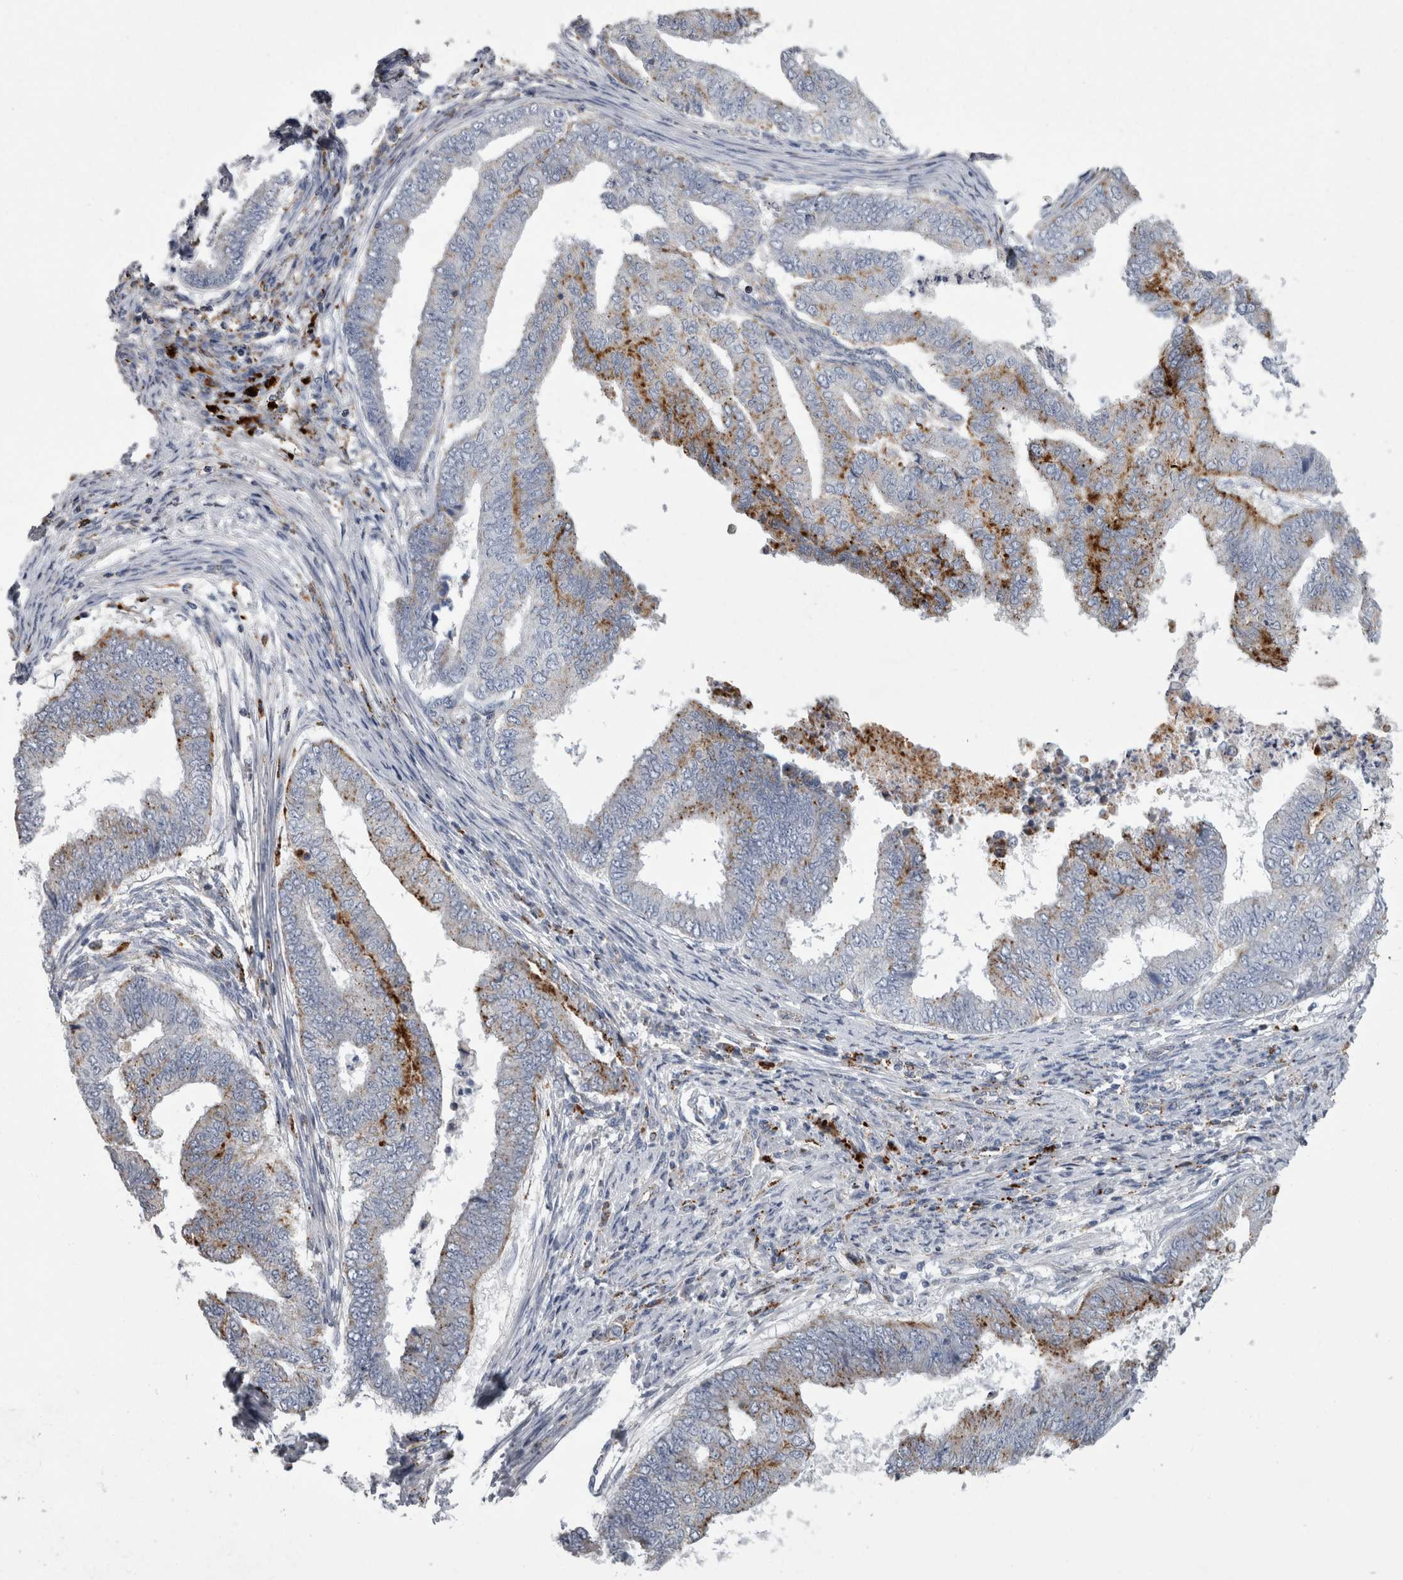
{"staining": {"intensity": "moderate", "quantity": "<25%", "location": "cytoplasmic/membranous"}, "tissue": "endometrial cancer", "cell_type": "Tumor cells", "image_type": "cancer", "snomed": [{"axis": "morphology", "description": "Polyp, NOS"}, {"axis": "morphology", "description": "Adenocarcinoma, NOS"}, {"axis": "morphology", "description": "Adenoma, NOS"}, {"axis": "topography", "description": "Endometrium"}], "caption": "The micrograph demonstrates staining of polyp (endometrial), revealing moderate cytoplasmic/membranous protein positivity (brown color) within tumor cells. The staining was performed using DAB (3,3'-diaminobenzidine), with brown indicating positive protein expression. Nuclei are stained blue with hematoxylin.", "gene": "DPP7", "patient": {"sex": "female", "age": 79}}